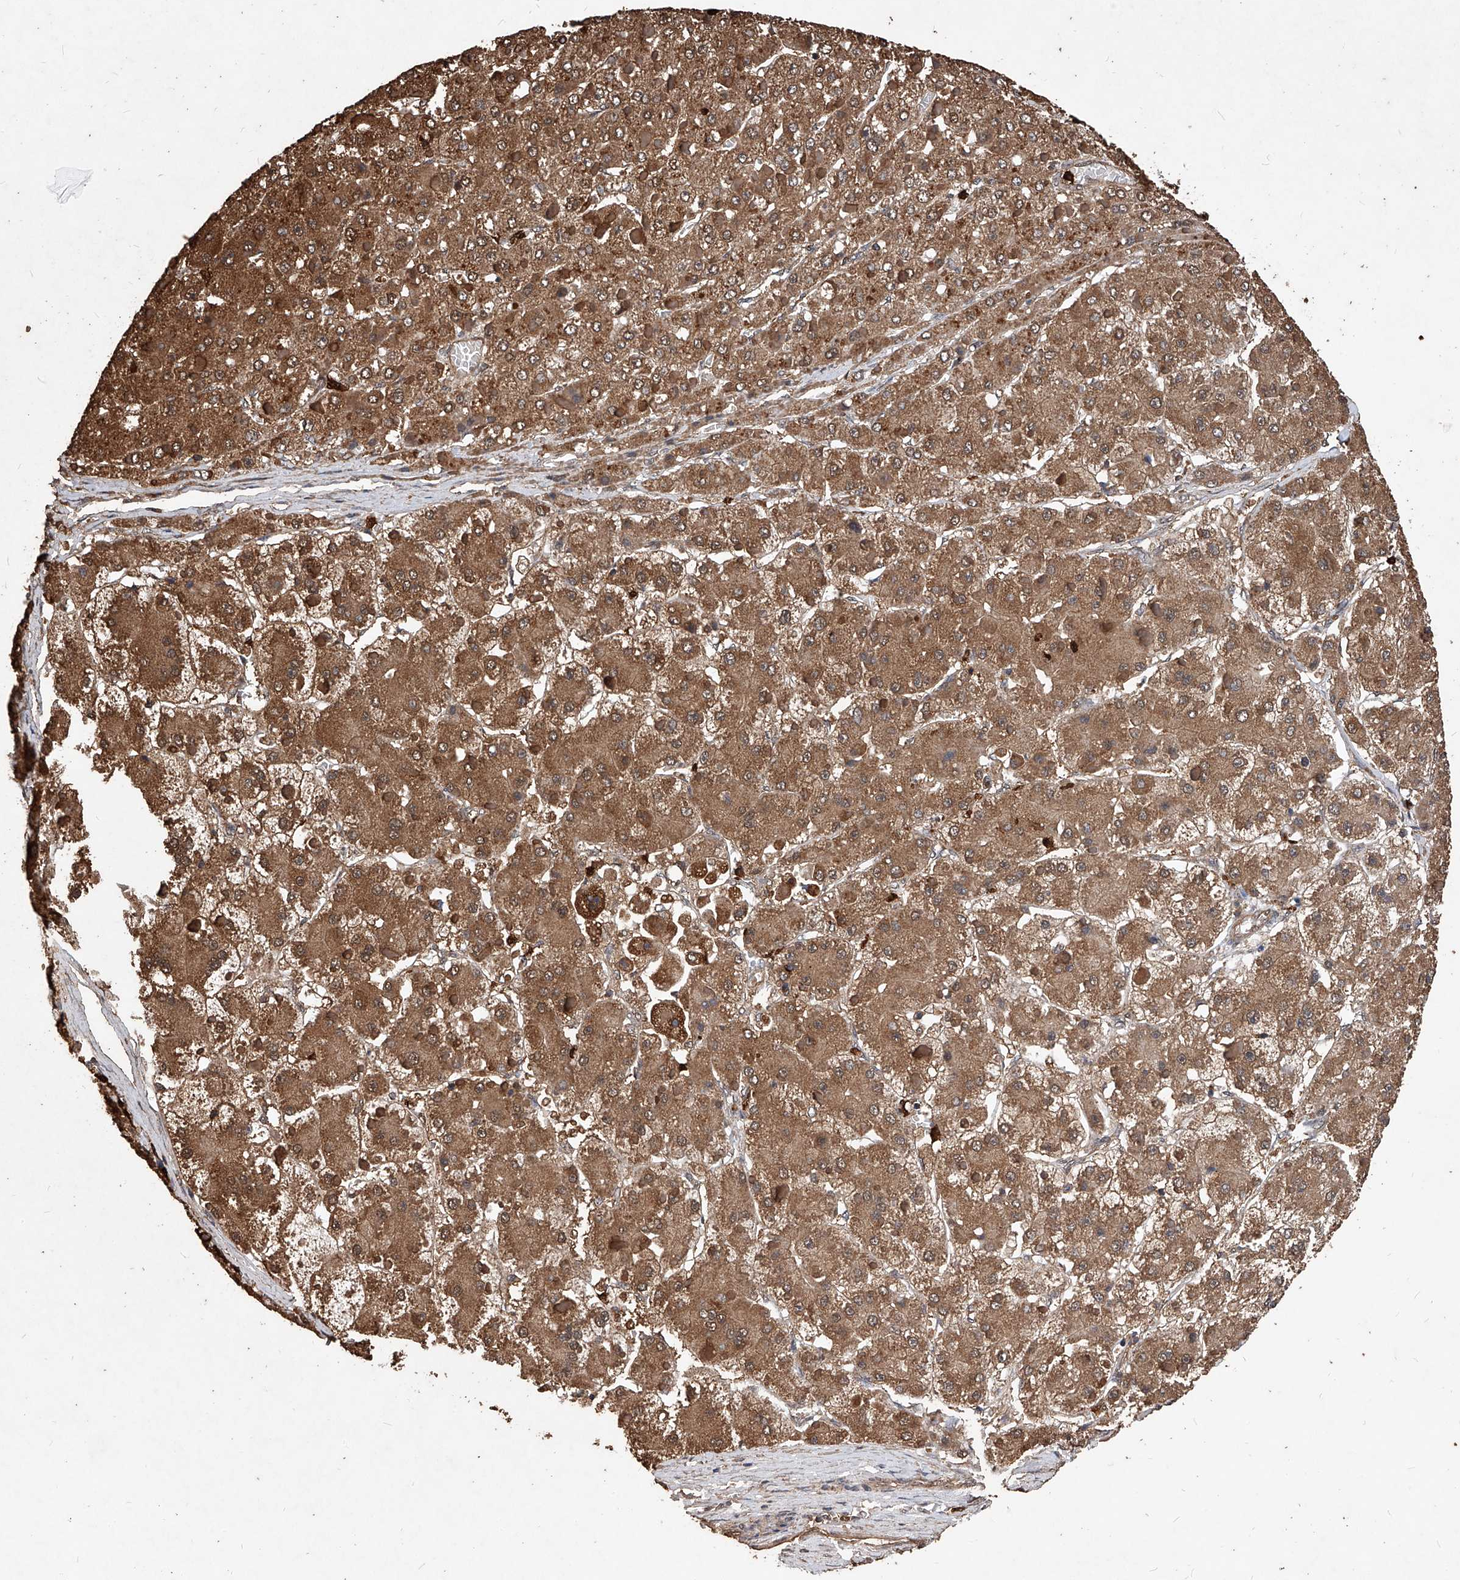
{"staining": {"intensity": "moderate", "quantity": ">75%", "location": "cytoplasmic/membranous"}, "tissue": "liver cancer", "cell_type": "Tumor cells", "image_type": "cancer", "snomed": [{"axis": "morphology", "description": "Carcinoma, Hepatocellular, NOS"}, {"axis": "topography", "description": "Liver"}], "caption": "A medium amount of moderate cytoplasmic/membranous staining is appreciated in about >75% of tumor cells in liver cancer tissue.", "gene": "UCP2", "patient": {"sex": "female", "age": 73}}